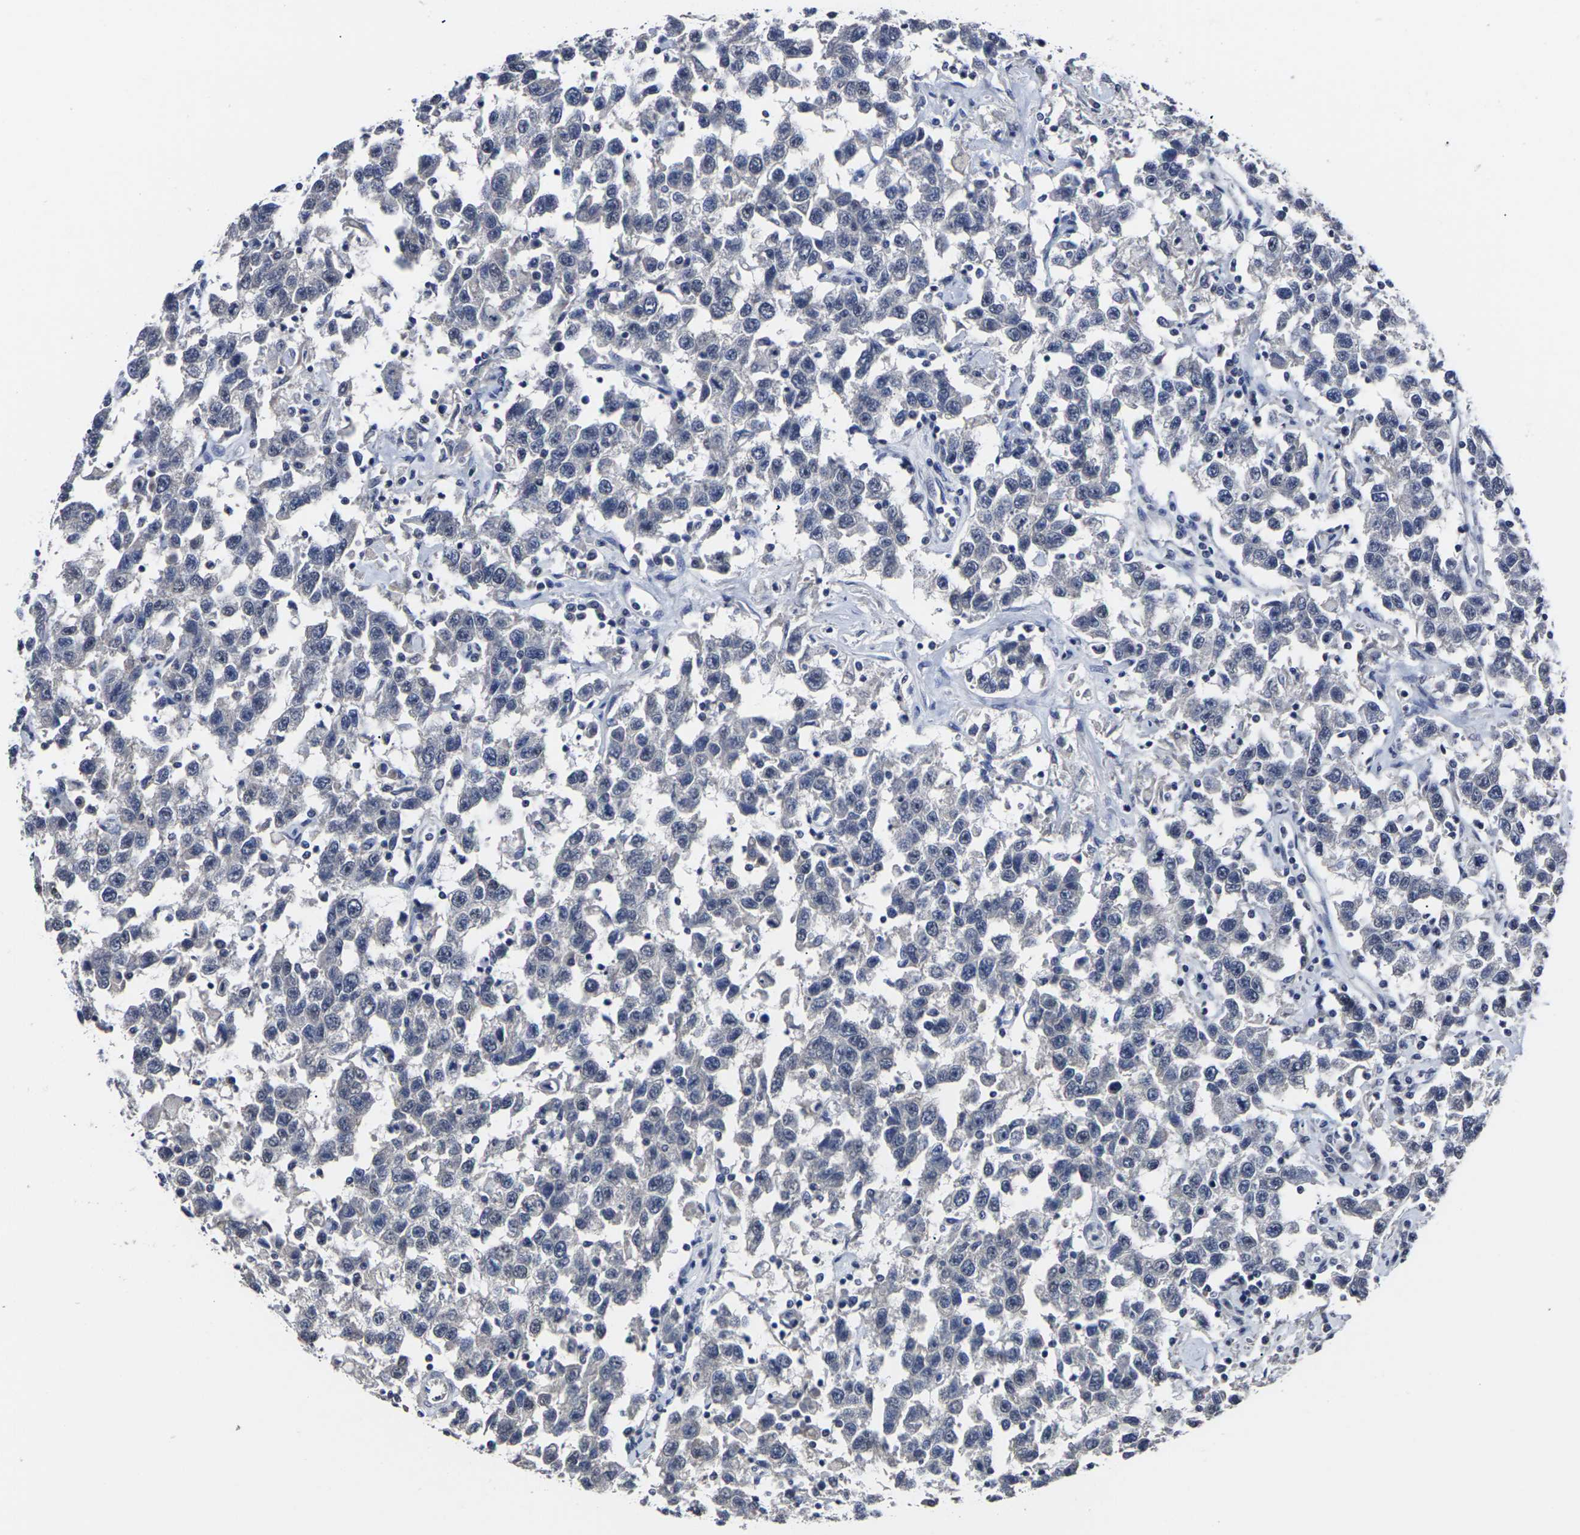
{"staining": {"intensity": "negative", "quantity": "none", "location": "none"}, "tissue": "testis cancer", "cell_type": "Tumor cells", "image_type": "cancer", "snomed": [{"axis": "morphology", "description": "Seminoma, NOS"}, {"axis": "topography", "description": "Testis"}], "caption": "Immunohistochemistry (IHC) image of testis cancer (seminoma) stained for a protein (brown), which reveals no staining in tumor cells.", "gene": "MSANTD4", "patient": {"sex": "male", "age": 41}}